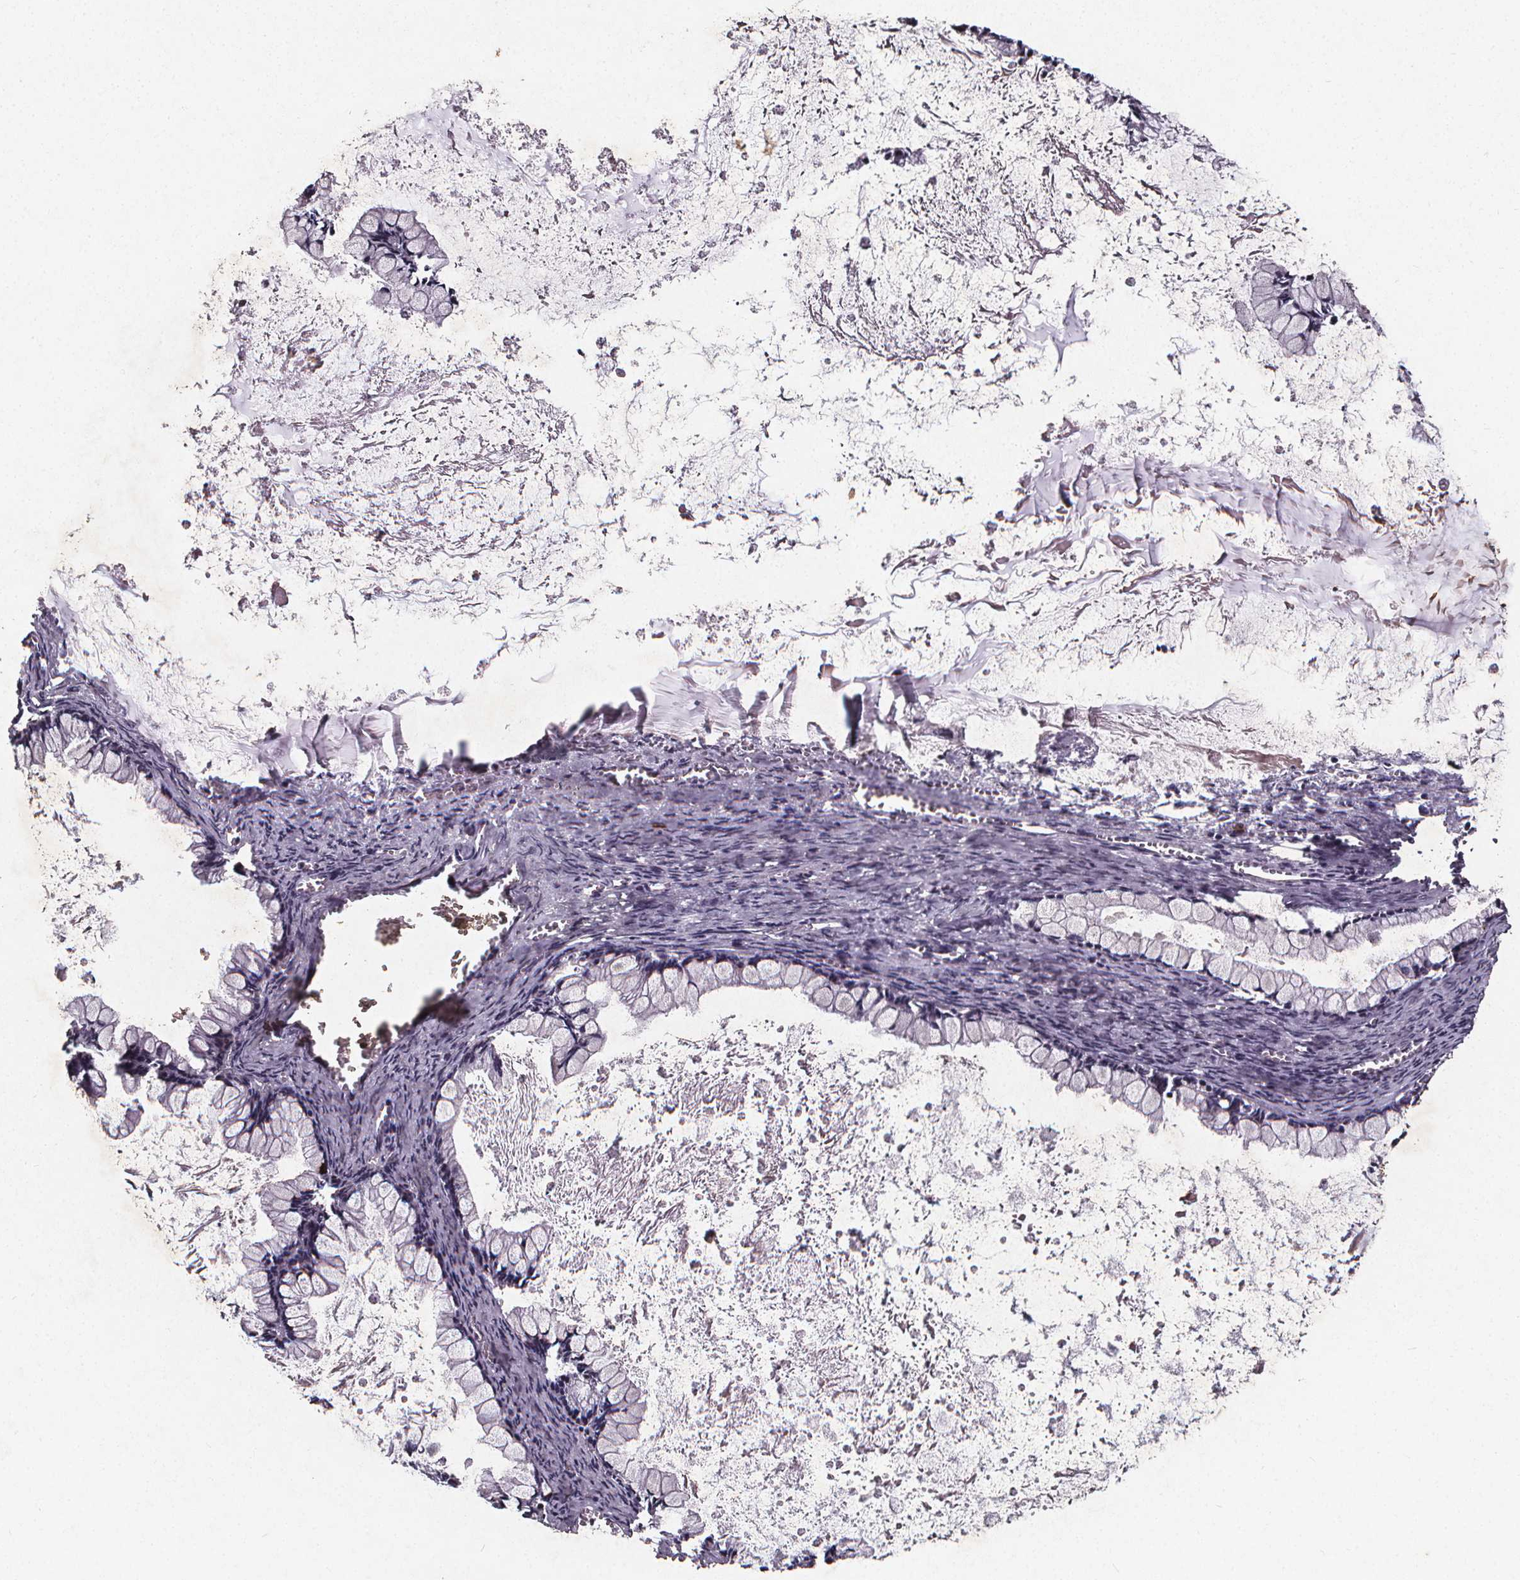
{"staining": {"intensity": "negative", "quantity": "none", "location": "none"}, "tissue": "ovarian cancer", "cell_type": "Tumor cells", "image_type": "cancer", "snomed": [{"axis": "morphology", "description": "Cystadenocarcinoma, mucinous, NOS"}, {"axis": "topography", "description": "Ovary"}], "caption": "IHC of human ovarian mucinous cystadenocarcinoma shows no expression in tumor cells.", "gene": "SPAG8", "patient": {"sex": "female", "age": 67}}